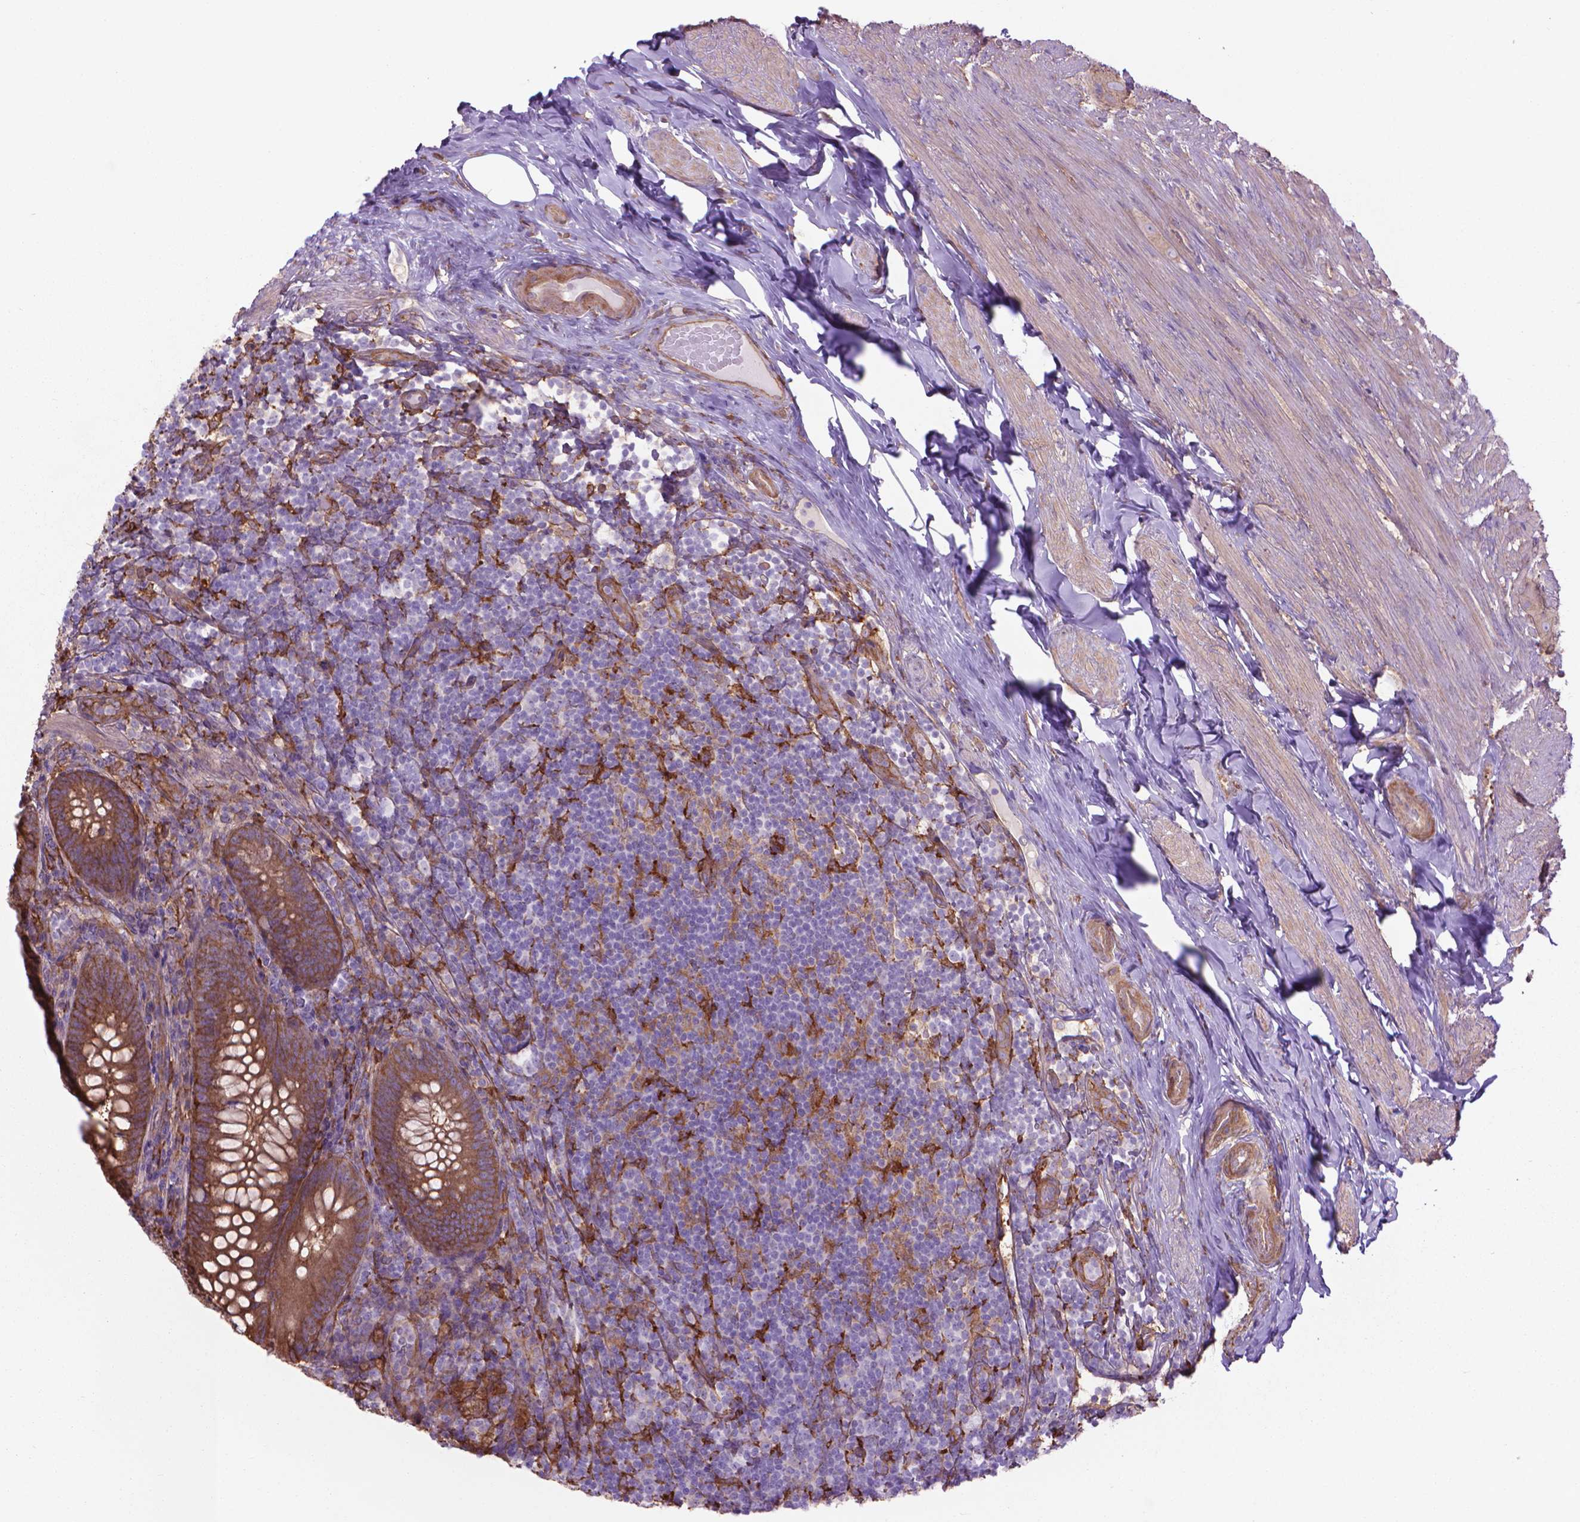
{"staining": {"intensity": "moderate", "quantity": ">75%", "location": "cytoplasmic/membranous"}, "tissue": "appendix", "cell_type": "Glandular cells", "image_type": "normal", "snomed": [{"axis": "morphology", "description": "Normal tissue, NOS"}, {"axis": "topography", "description": "Appendix"}], "caption": "Moderate cytoplasmic/membranous expression is identified in about >75% of glandular cells in normal appendix. (DAB IHC, brown staining for protein, blue staining for nuclei).", "gene": "CORO1B", "patient": {"sex": "male", "age": 47}}